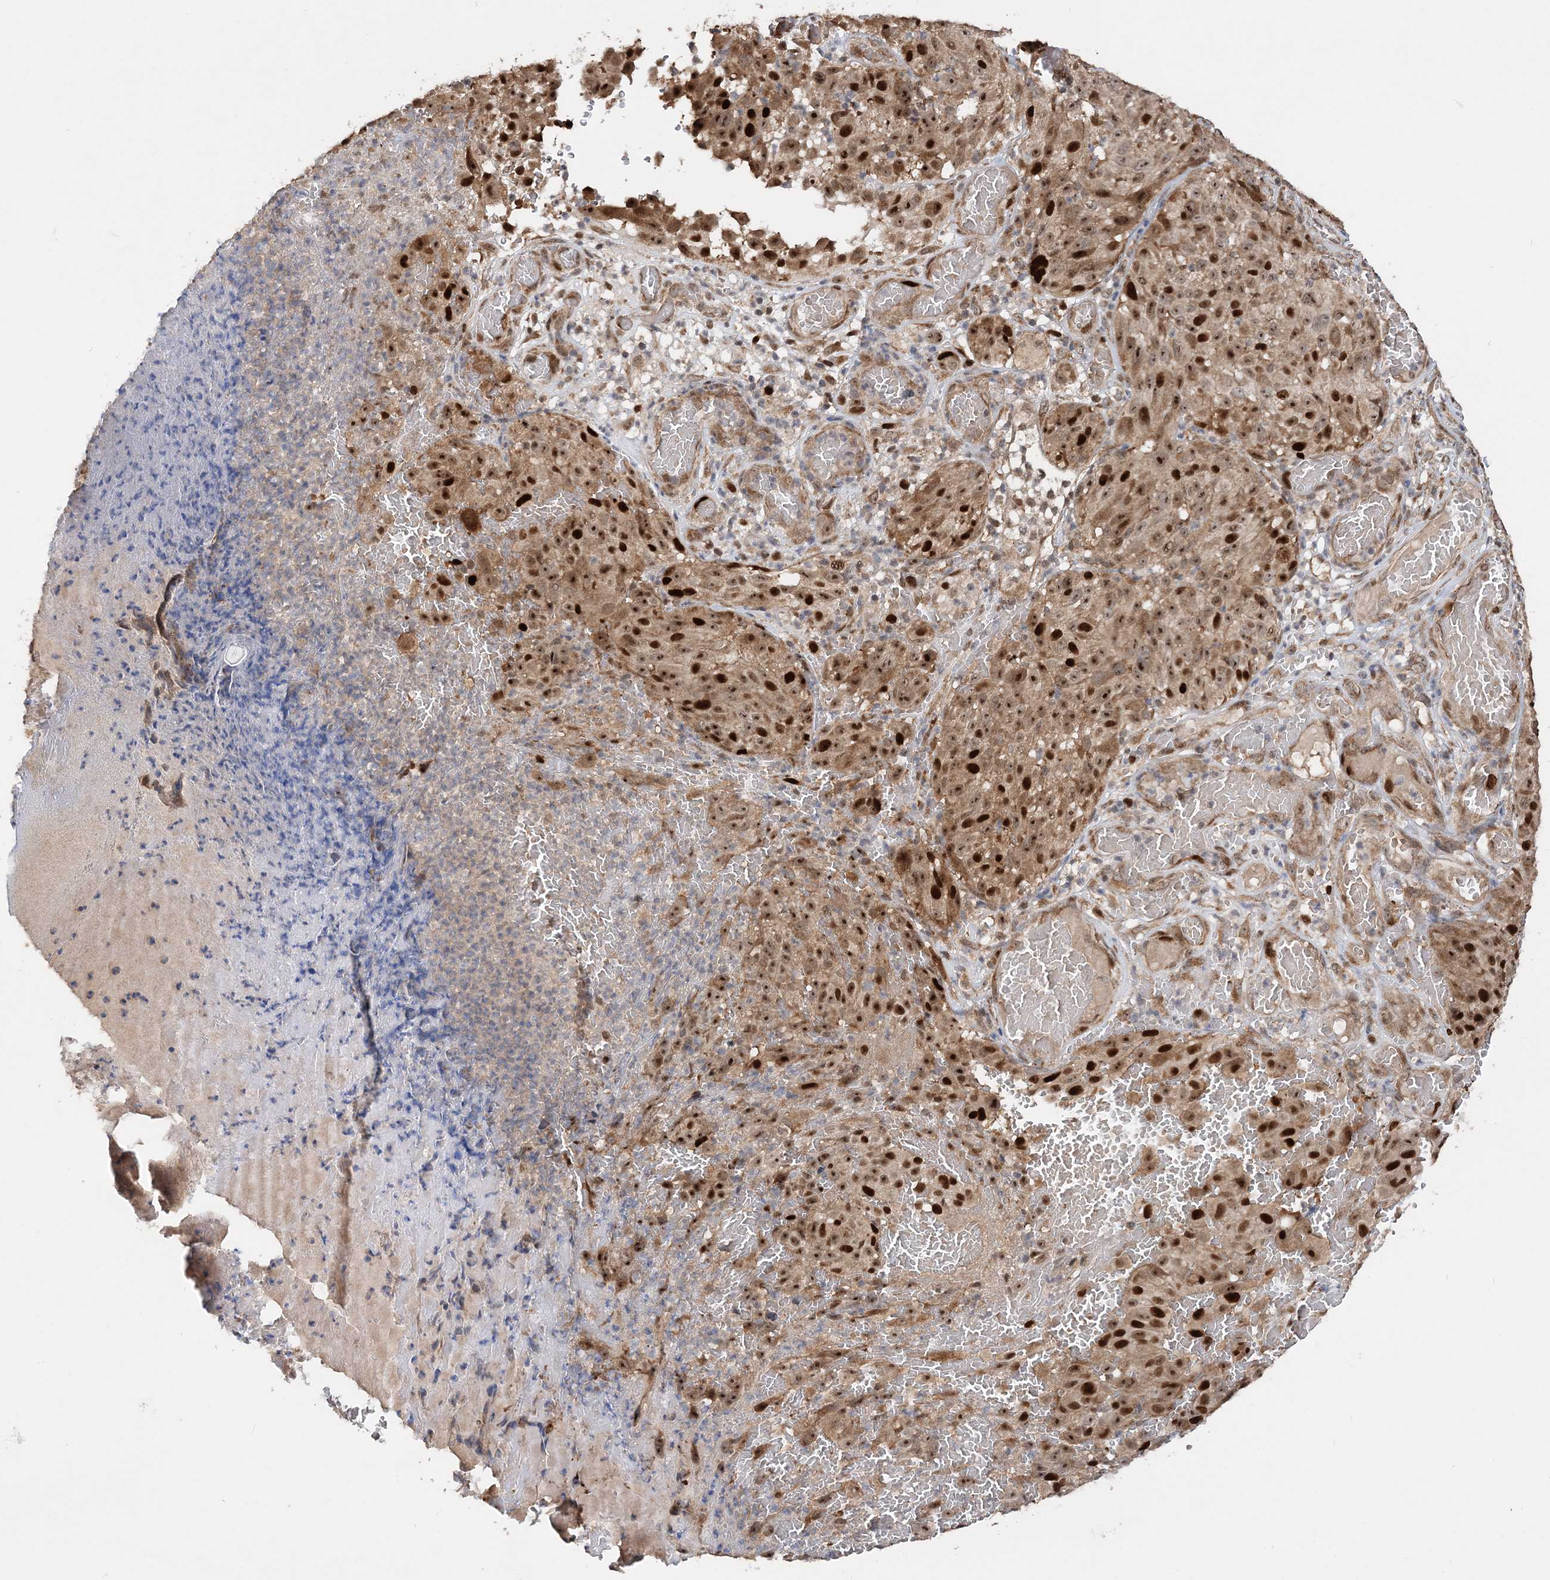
{"staining": {"intensity": "strong", "quantity": ">75%", "location": "cytoplasmic/membranous,nuclear"}, "tissue": "melanoma", "cell_type": "Tumor cells", "image_type": "cancer", "snomed": [{"axis": "morphology", "description": "Malignant melanoma, NOS"}, {"axis": "topography", "description": "Skin"}], "caption": "This is an image of IHC staining of malignant melanoma, which shows strong expression in the cytoplasmic/membranous and nuclear of tumor cells.", "gene": "KIF4A", "patient": {"sex": "male", "age": 83}}